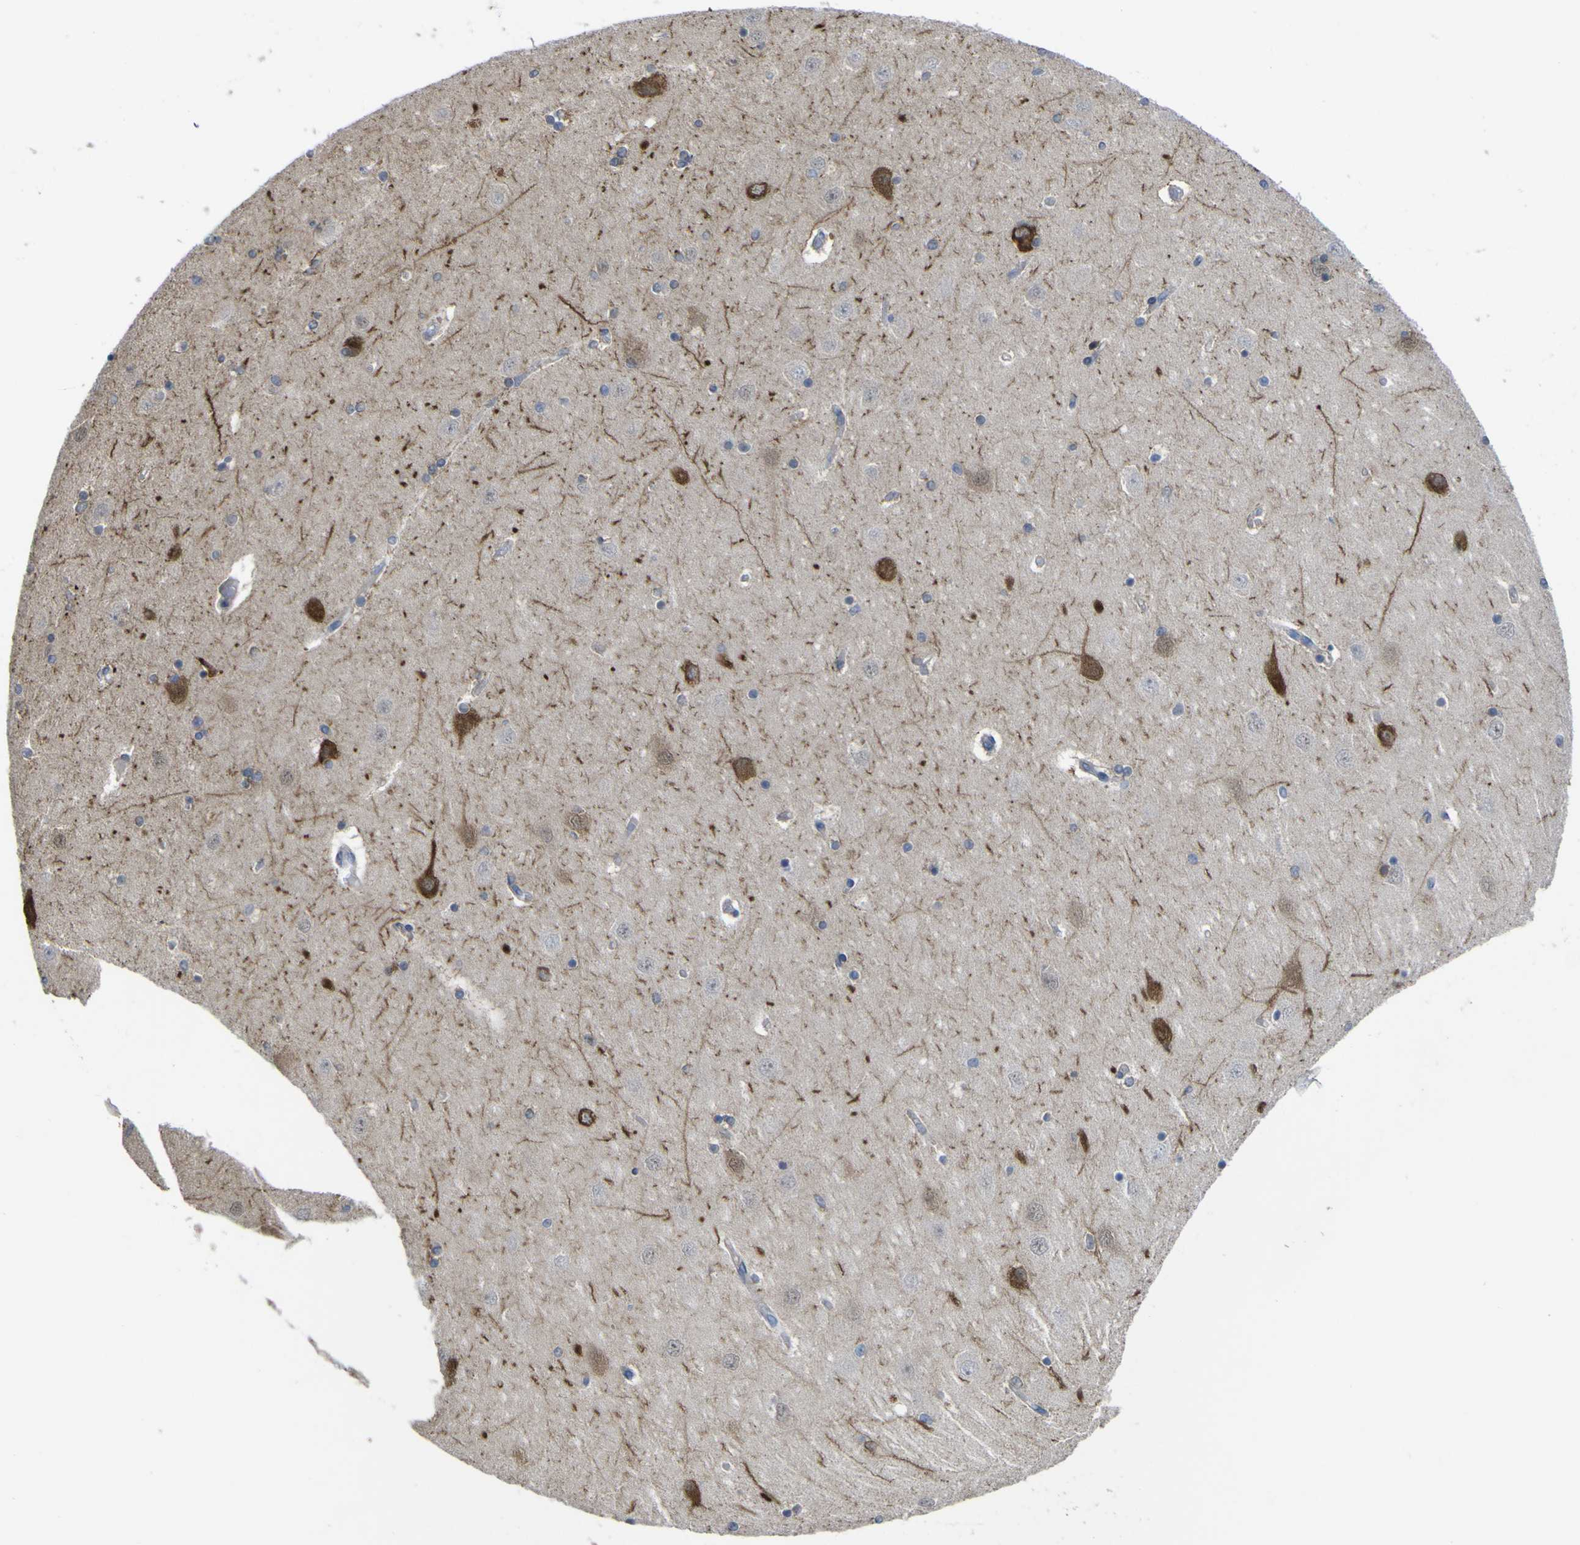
{"staining": {"intensity": "negative", "quantity": "none", "location": "none"}, "tissue": "hippocampus", "cell_type": "Glial cells", "image_type": "normal", "snomed": [{"axis": "morphology", "description": "Normal tissue, NOS"}, {"axis": "topography", "description": "Hippocampus"}], "caption": "DAB immunohistochemical staining of normal human hippocampus demonstrates no significant expression in glial cells.", "gene": "TNFRSF11A", "patient": {"sex": "female", "age": 54}}